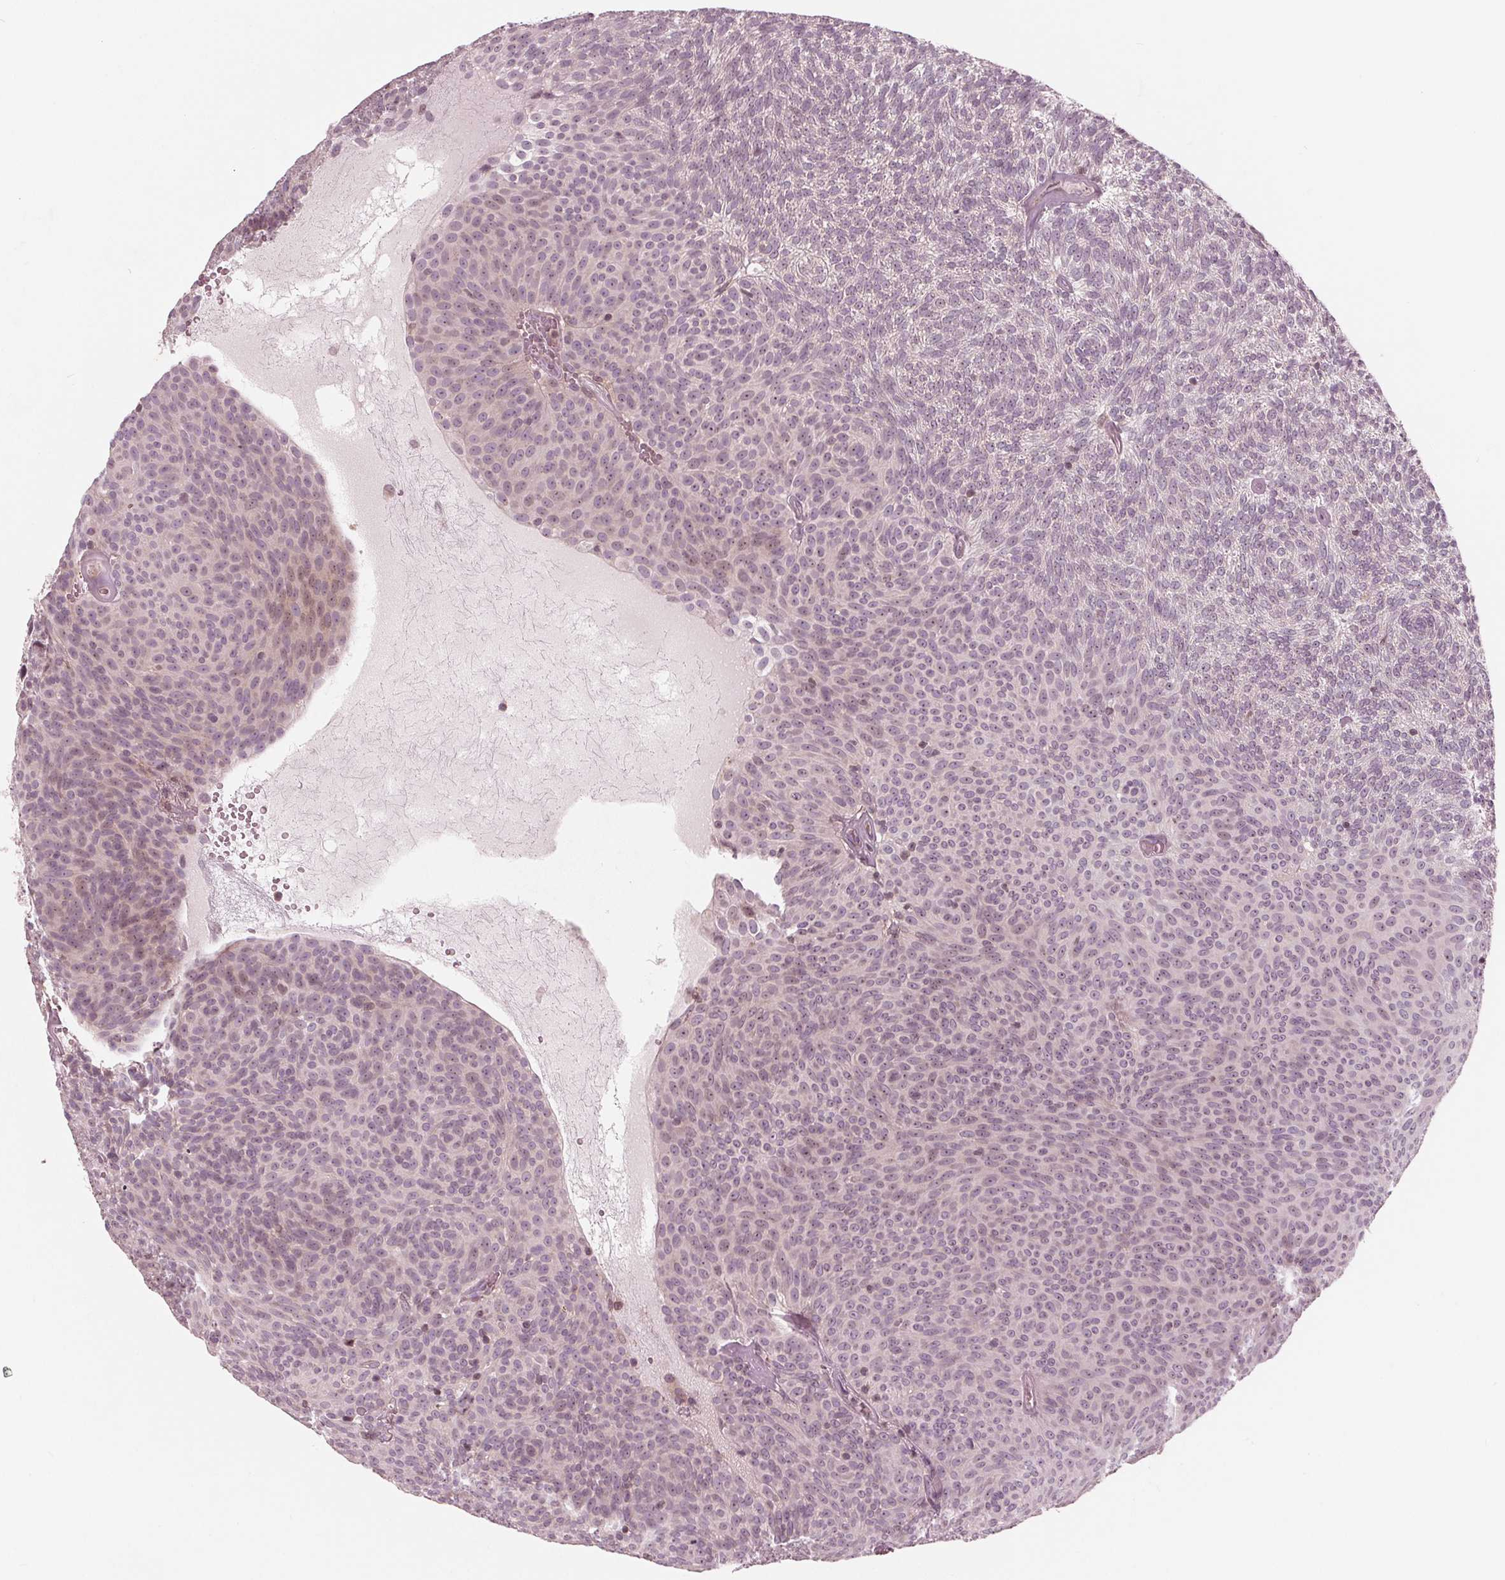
{"staining": {"intensity": "weak", "quantity": "25%-75%", "location": "nuclear"}, "tissue": "urothelial cancer", "cell_type": "Tumor cells", "image_type": "cancer", "snomed": [{"axis": "morphology", "description": "Urothelial carcinoma, Low grade"}, {"axis": "topography", "description": "Urinary bladder"}], "caption": "IHC histopathology image of human low-grade urothelial carcinoma stained for a protein (brown), which exhibits low levels of weak nuclear staining in approximately 25%-75% of tumor cells.", "gene": "NUP210", "patient": {"sex": "male", "age": 77}}